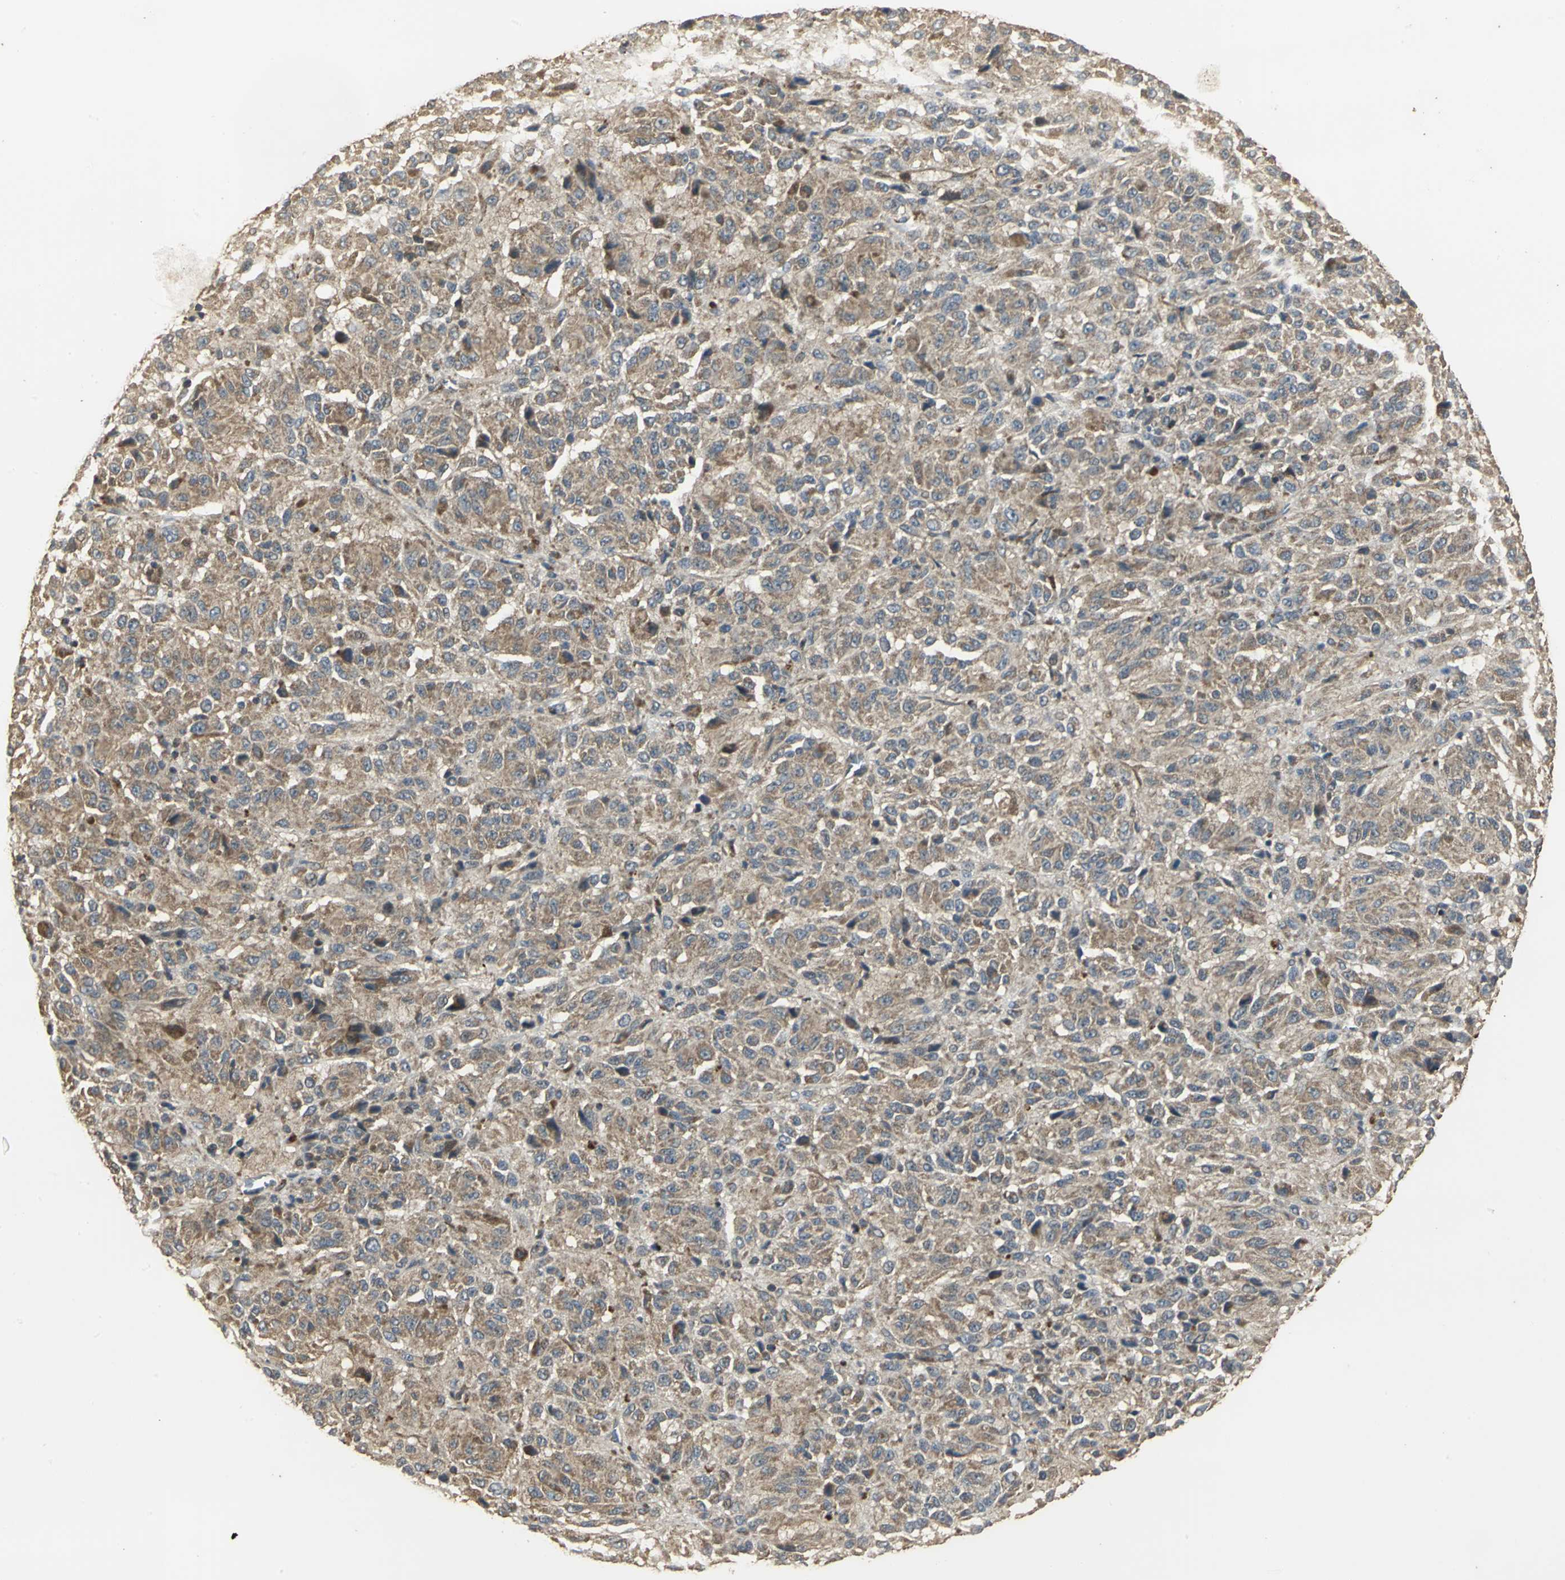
{"staining": {"intensity": "strong", "quantity": ">75%", "location": "cytoplasmic/membranous"}, "tissue": "melanoma", "cell_type": "Tumor cells", "image_type": "cancer", "snomed": [{"axis": "morphology", "description": "Malignant melanoma, Metastatic site"}, {"axis": "topography", "description": "Lung"}], "caption": "A high amount of strong cytoplasmic/membranous positivity is present in about >75% of tumor cells in malignant melanoma (metastatic site) tissue.", "gene": "KANK1", "patient": {"sex": "male", "age": 64}}